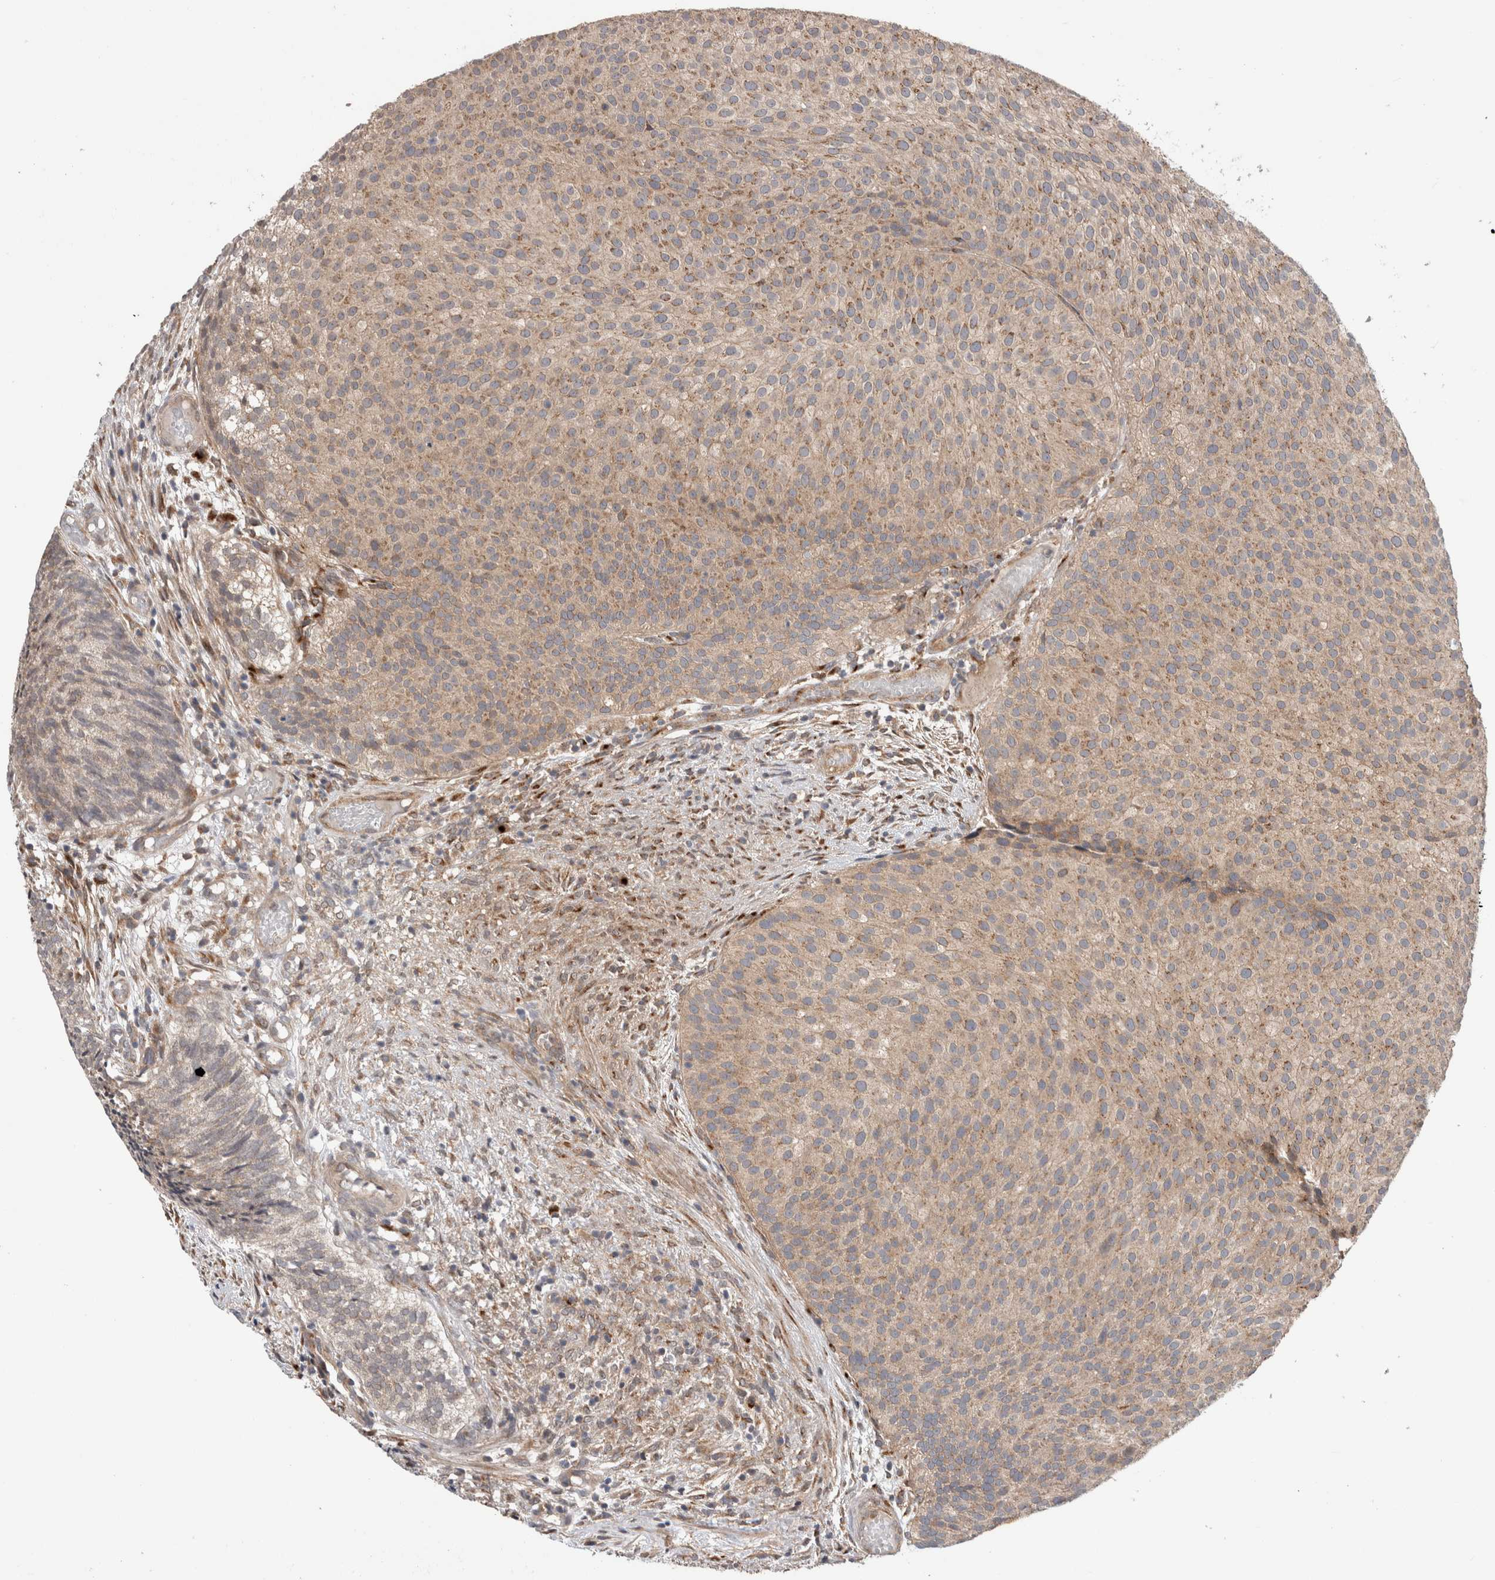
{"staining": {"intensity": "moderate", "quantity": ">75%", "location": "cytoplasmic/membranous"}, "tissue": "urothelial cancer", "cell_type": "Tumor cells", "image_type": "cancer", "snomed": [{"axis": "morphology", "description": "Urothelial carcinoma, Low grade"}, {"axis": "topography", "description": "Urinary bladder"}], "caption": "Protein staining shows moderate cytoplasmic/membranous positivity in approximately >75% of tumor cells in urothelial carcinoma (low-grade).", "gene": "TRIM5", "patient": {"sex": "male", "age": 86}}